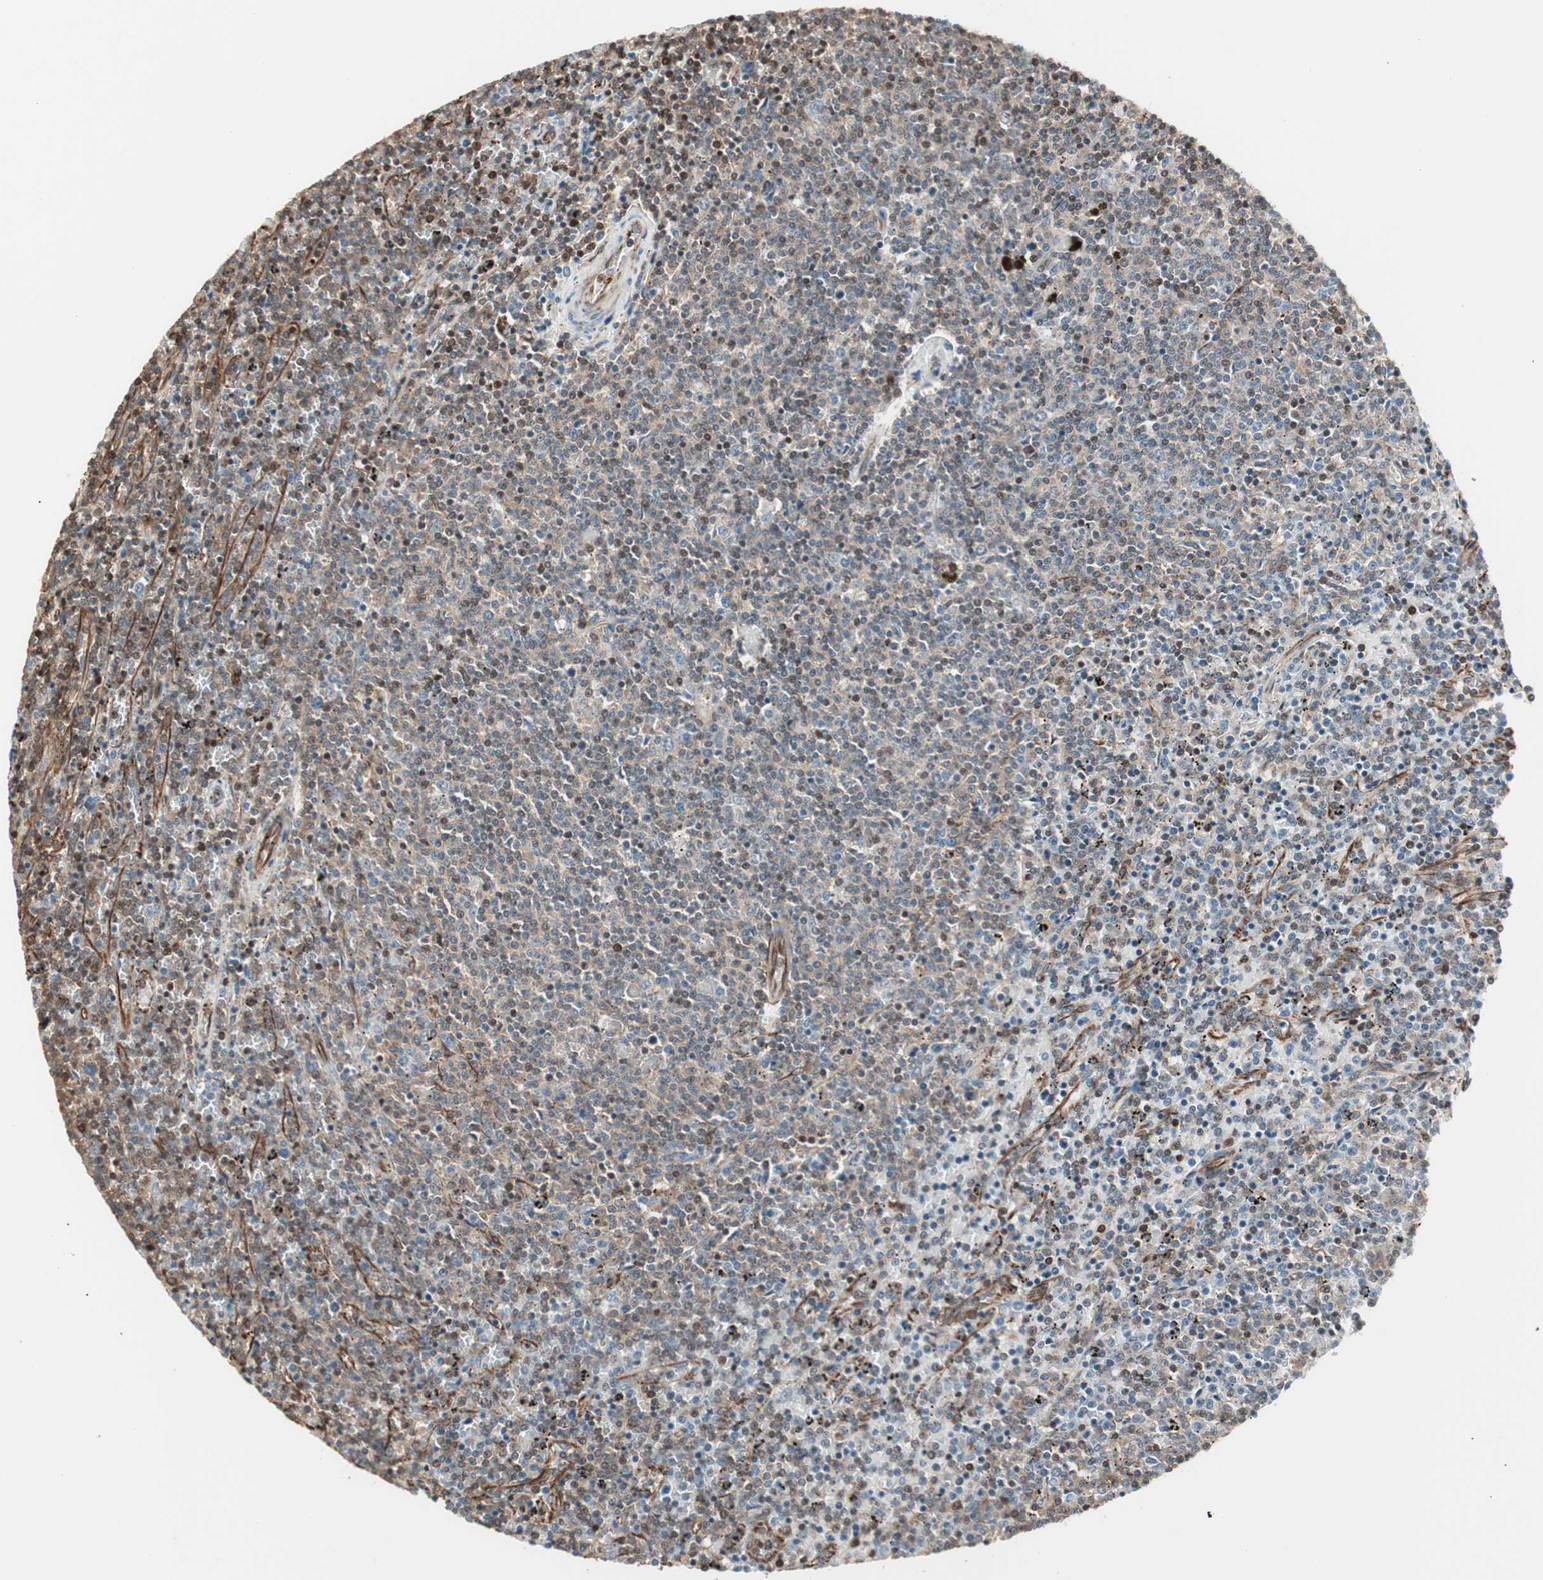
{"staining": {"intensity": "weak", "quantity": "25%-75%", "location": "cytoplasmic/membranous"}, "tissue": "lymphoma", "cell_type": "Tumor cells", "image_type": "cancer", "snomed": [{"axis": "morphology", "description": "Malignant lymphoma, non-Hodgkin's type, Low grade"}, {"axis": "topography", "description": "Spleen"}], "caption": "Immunohistochemistry micrograph of neoplastic tissue: human lymphoma stained using immunohistochemistry (IHC) exhibits low levels of weak protein expression localized specifically in the cytoplasmic/membranous of tumor cells, appearing as a cytoplasmic/membranous brown color.", "gene": "MAD2L2", "patient": {"sex": "female", "age": 50}}